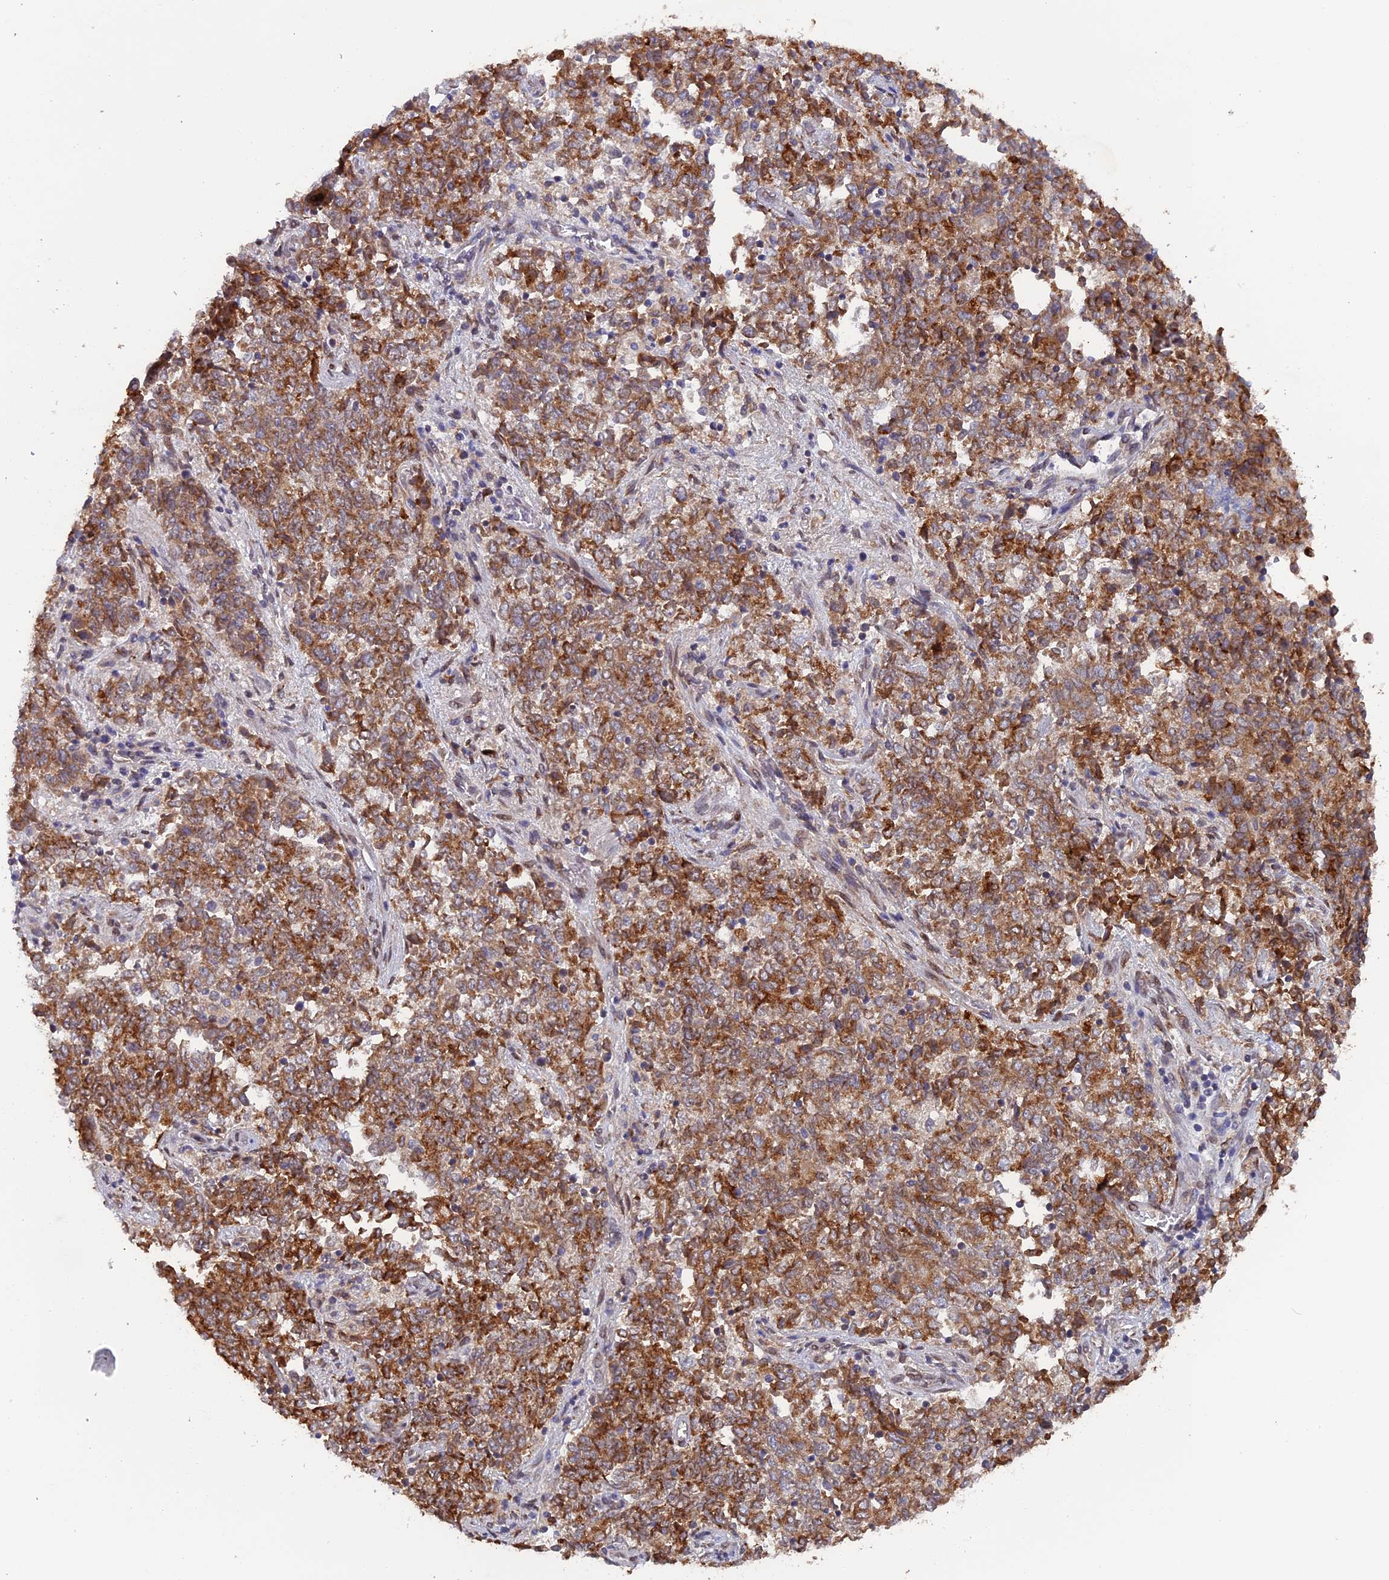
{"staining": {"intensity": "moderate", "quantity": ">75%", "location": "cytoplasmic/membranous"}, "tissue": "endometrial cancer", "cell_type": "Tumor cells", "image_type": "cancer", "snomed": [{"axis": "morphology", "description": "Adenocarcinoma, NOS"}, {"axis": "topography", "description": "Endometrium"}], "caption": "Human endometrial cancer (adenocarcinoma) stained with a protein marker displays moderate staining in tumor cells.", "gene": "SNX17", "patient": {"sex": "female", "age": 80}}